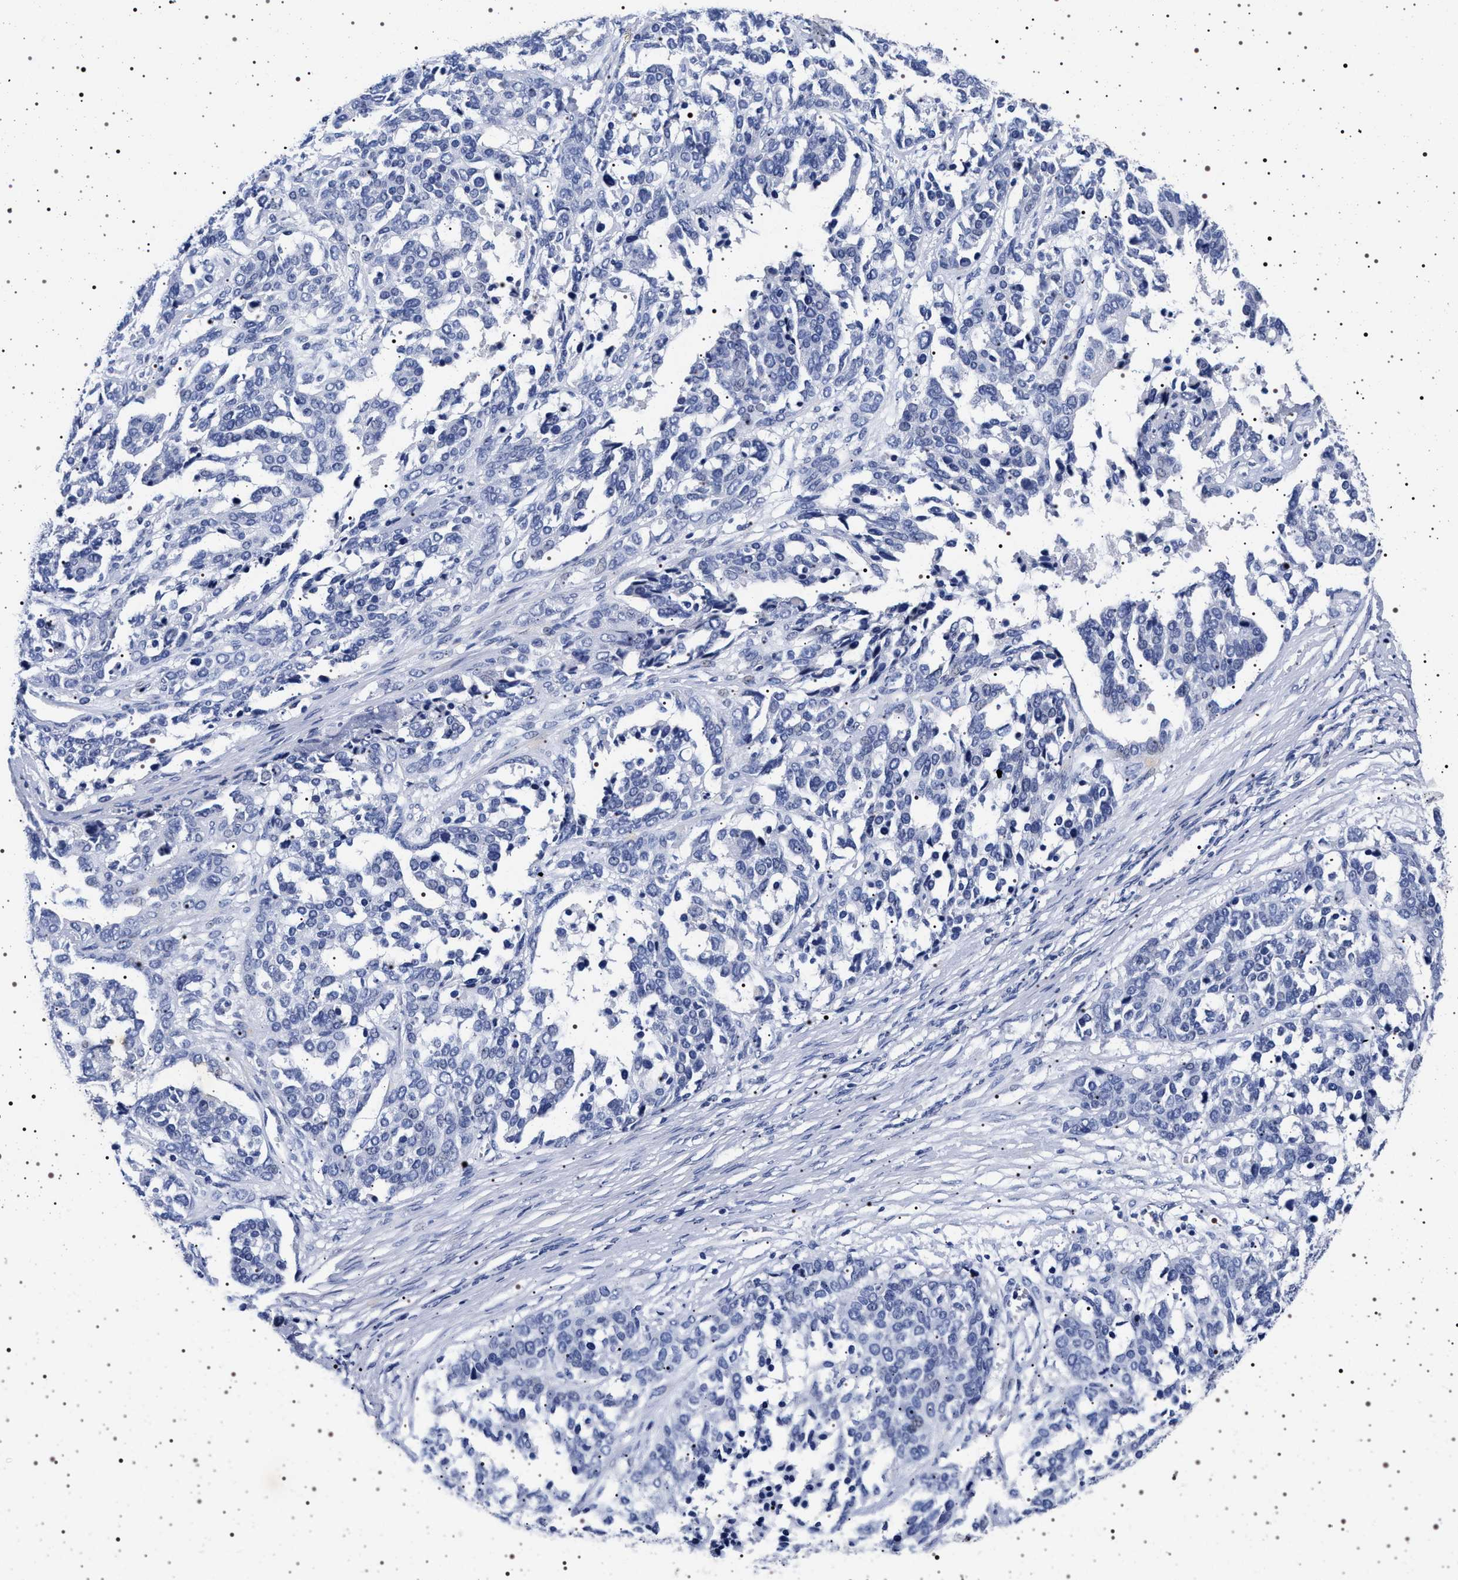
{"staining": {"intensity": "negative", "quantity": "none", "location": "none"}, "tissue": "ovarian cancer", "cell_type": "Tumor cells", "image_type": "cancer", "snomed": [{"axis": "morphology", "description": "Cystadenocarcinoma, serous, NOS"}, {"axis": "topography", "description": "Ovary"}], "caption": "Immunohistochemistry photomicrograph of neoplastic tissue: ovarian cancer (serous cystadenocarcinoma) stained with DAB exhibits no significant protein expression in tumor cells.", "gene": "MAPK10", "patient": {"sex": "female", "age": 44}}